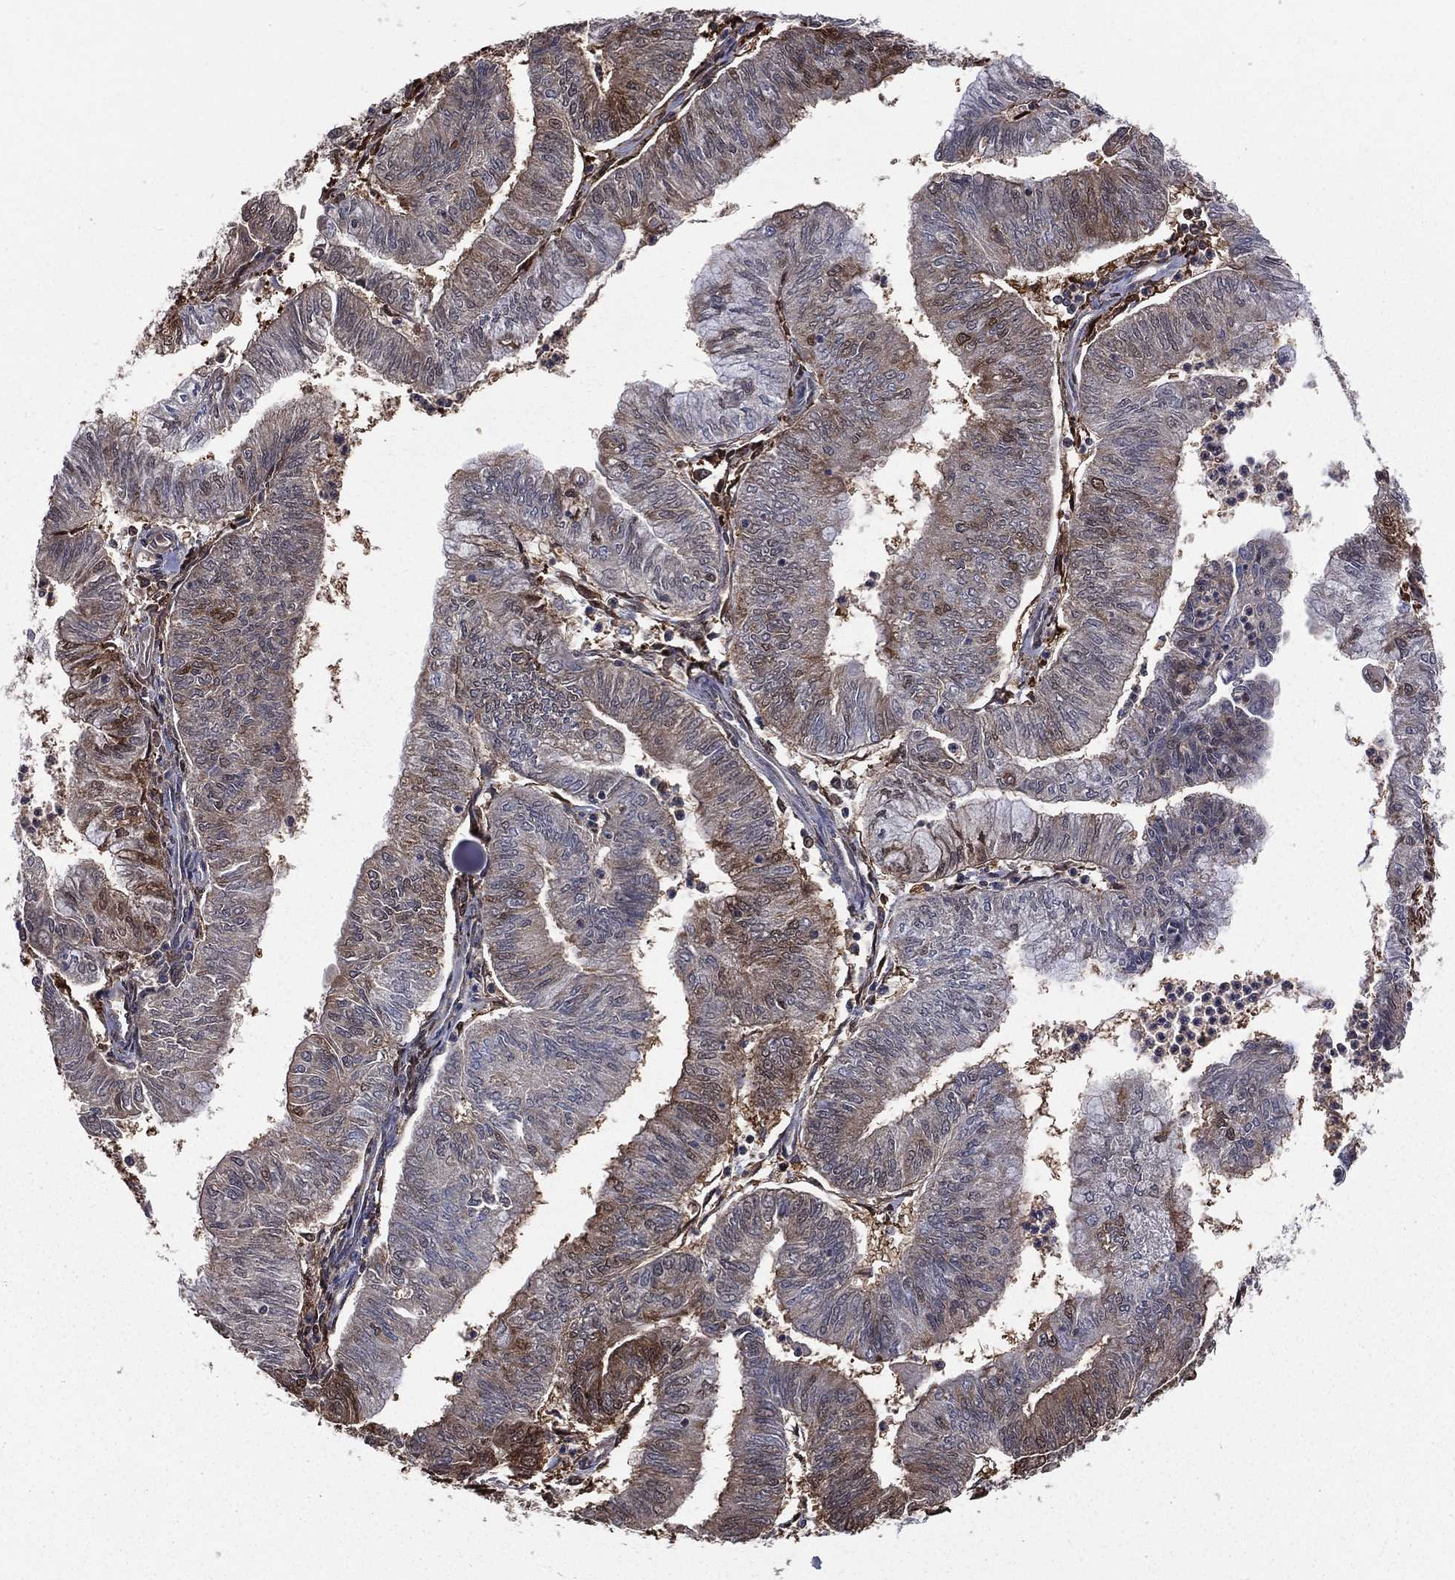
{"staining": {"intensity": "strong", "quantity": "25%-75%", "location": "cytoplasmic/membranous"}, "tissue": "endometrial cancer", "cell_type": "Tumor cells", "image_type": "cancer", "snomed": [{"axis": "morphology", "description": "Adenocarcinoma, NOS"}, {"axis": "topography", "description": "Endometrium"}], "caption": "High-power microscopy captured an immunohistochemistry (IHC) histopathology image of endometrial adenocarcinoma, revealing strong cytoplasmic/membranous expression in approximately 25%-75% of tumor cells.", "gene": "TBC1D2", "patient": {"sex": "female", "age": 59}}